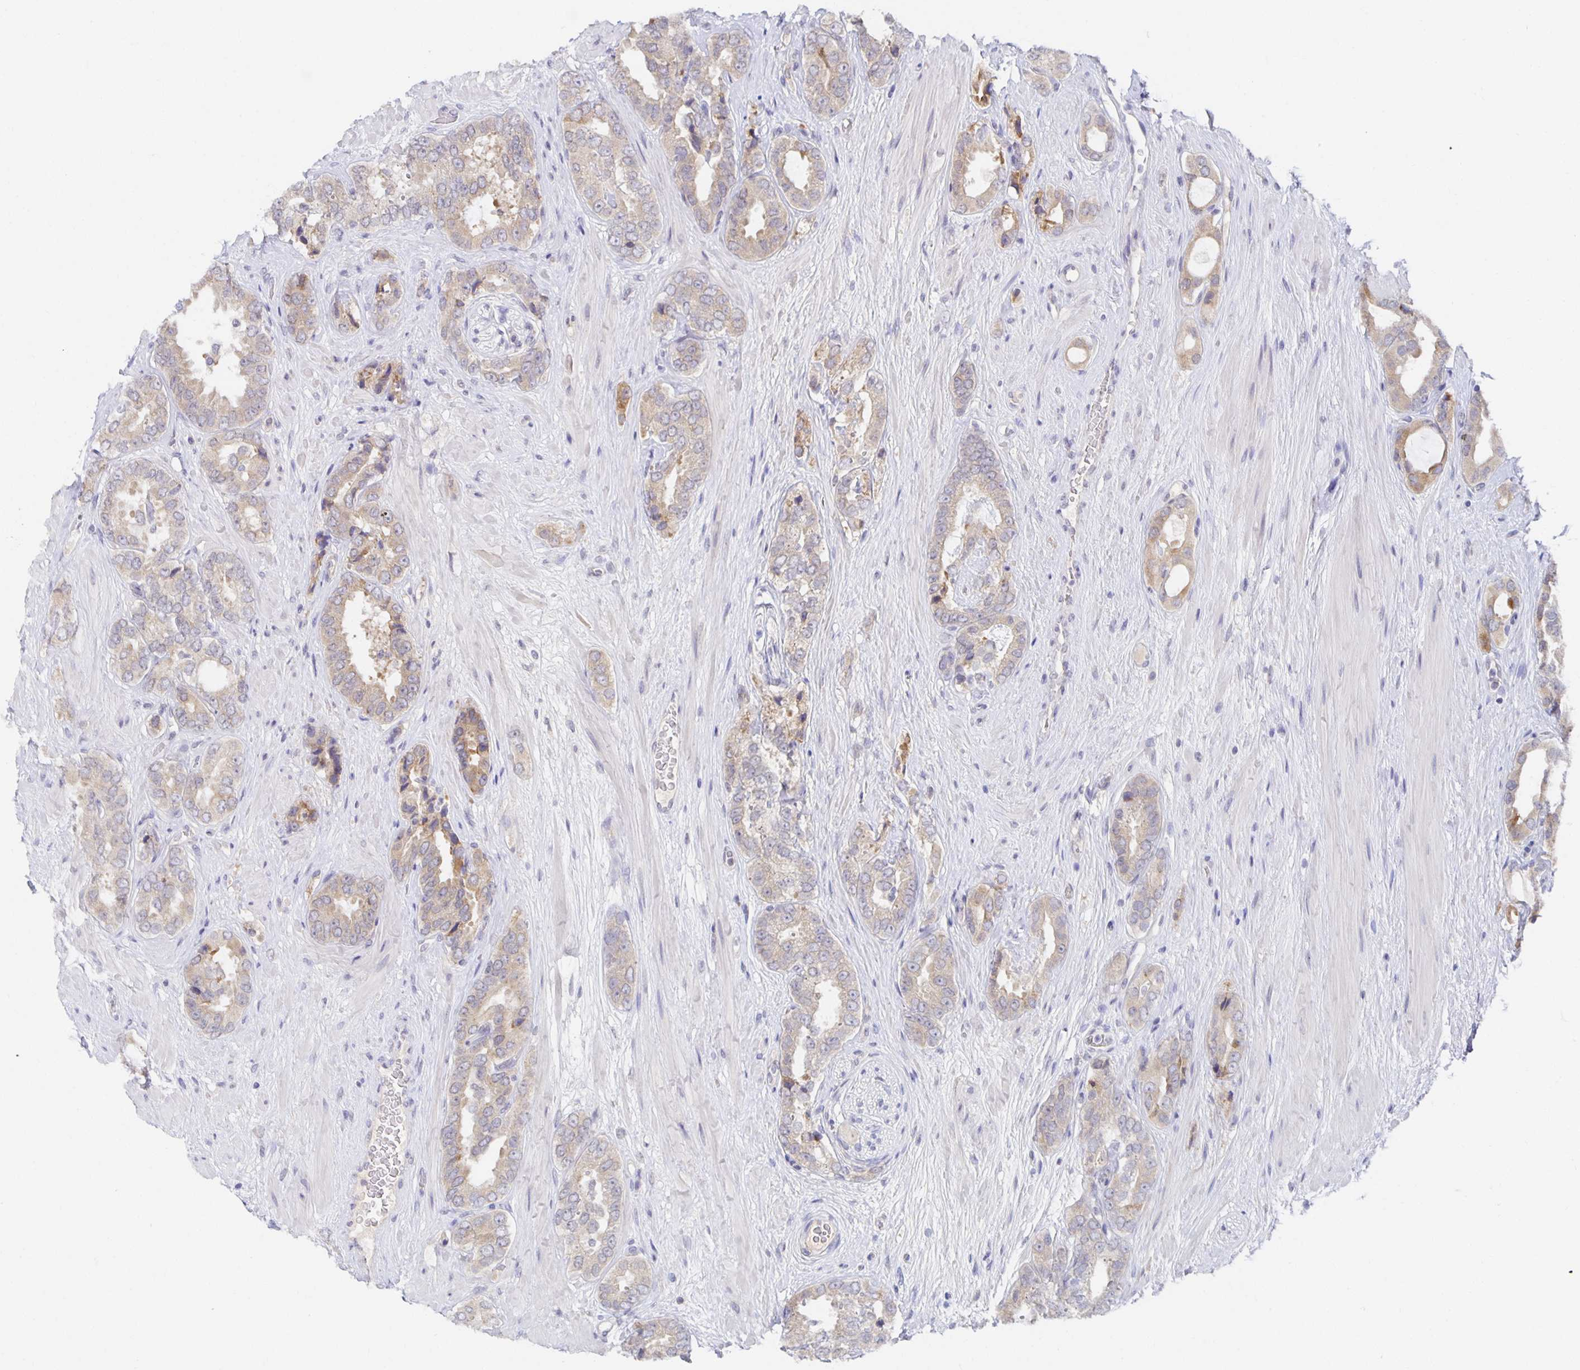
{"staining": {"intensity": "weak", "quantity": ">75%", "location": "cytoplasmic/membranous"}, "tissue": "prostate cancer", "cell_type": "Tumor cells", "image_type": "cancer", "snomed": [{"axis": "morphology", "description": "Adenocarcinoma, High grade"}, {"axis": "topography", "description": "Prostate"}], "caption": "Adenocarcinoma (high-grade) (prostate) stained for a protein (brown) displays weak cytoplasmic/membranous positive positivity in approximately >75% of tumor cells.", "gene": "BAD", "patient": {"sex": "male", "age": 71}}